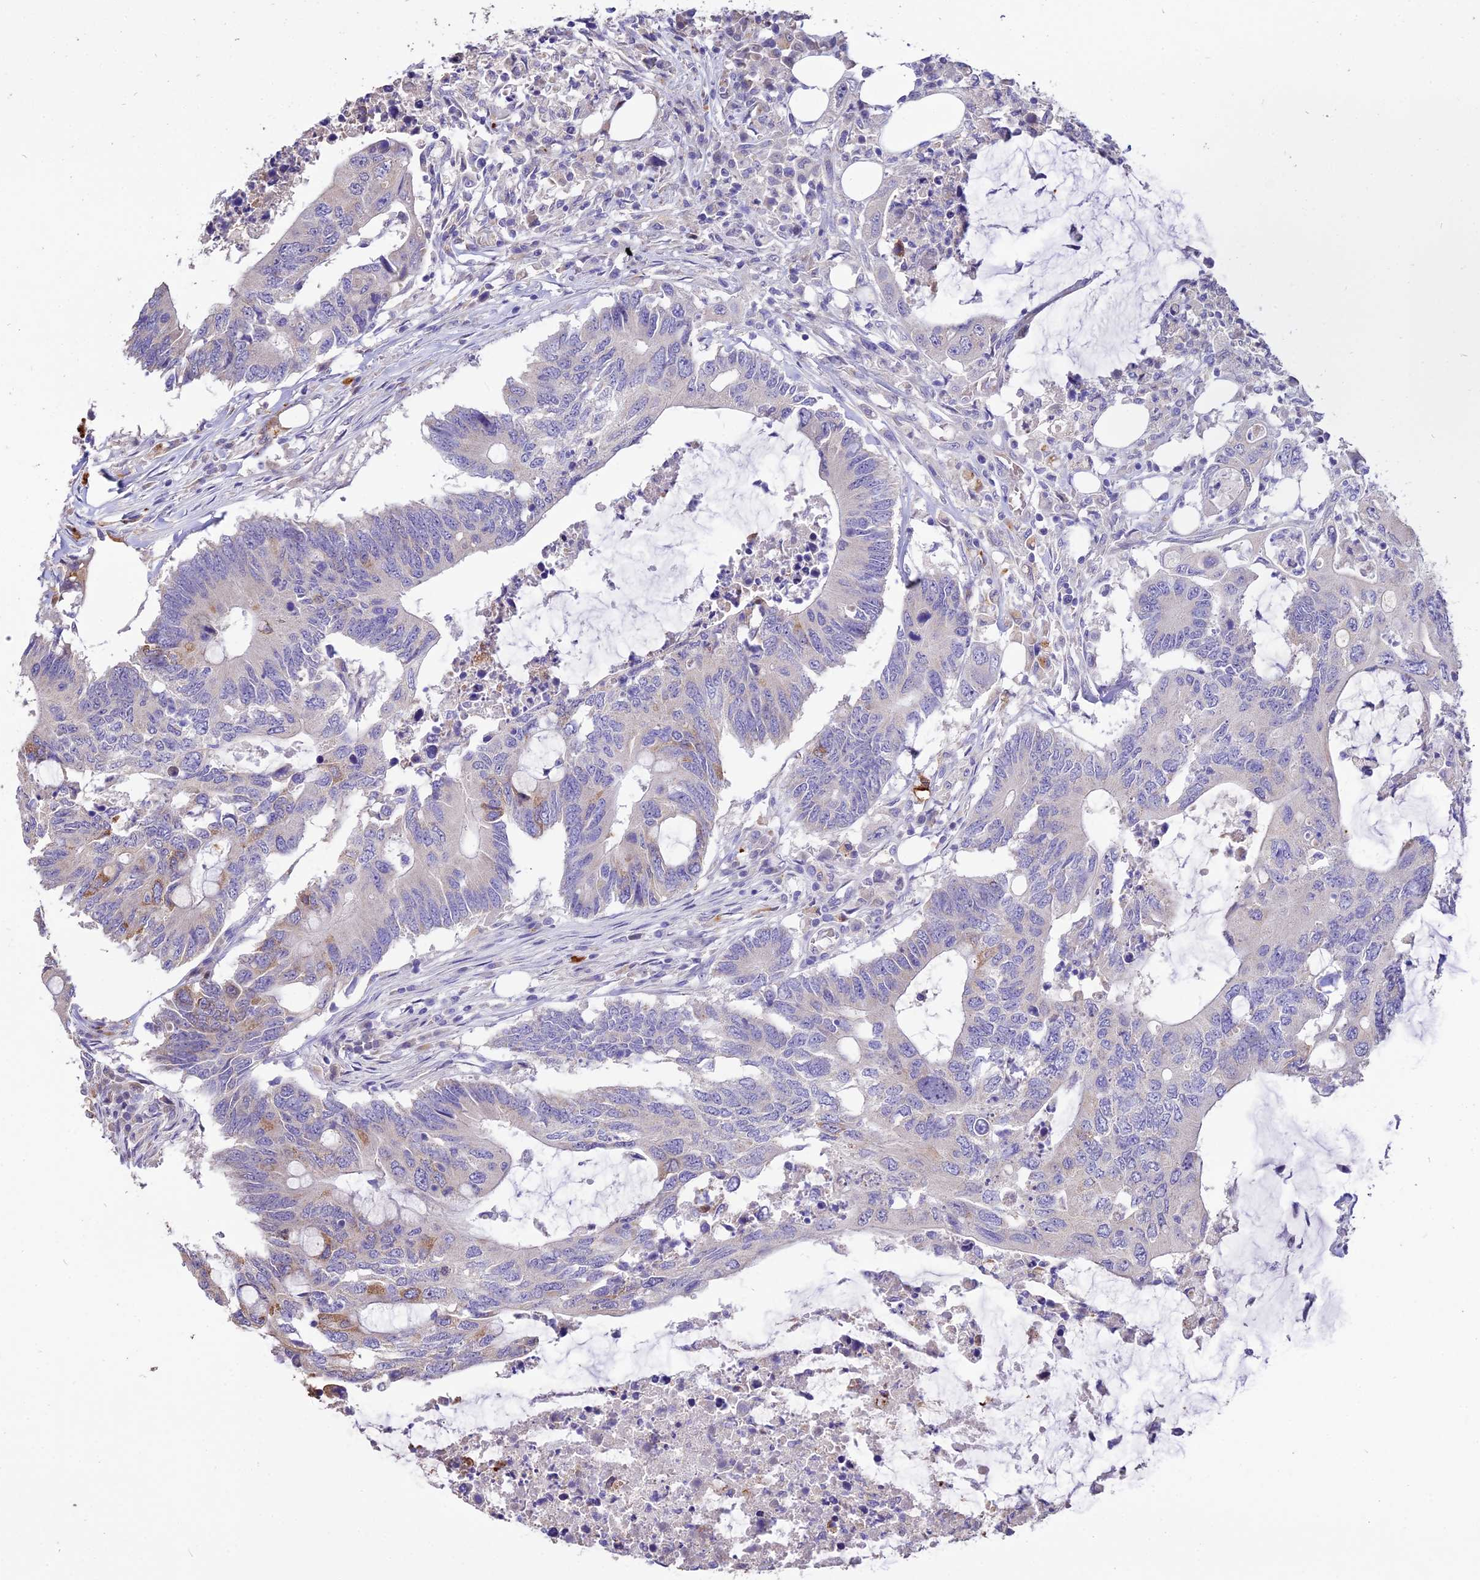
{"staining": {"intensity": "weak", "quantity": "<25%", "location": "cytoplasmic/membranous"}, "tissue": "colorectal cancer", "cell_type": "Tumor cells", "image_type": "cancer", "snomed": [{"axis": "morphology", "description": "Adenocarcinoma, NOS"}, {"axis": "topography", "description": "Colon"}], "caption": "High power microscopy image of an IHC micrograph of adenocarcinoma (colorectal), revealing no significant positivity in tumor cells.", "gene": "SDHD", "patient": {"sex": "male", "age": 71}}